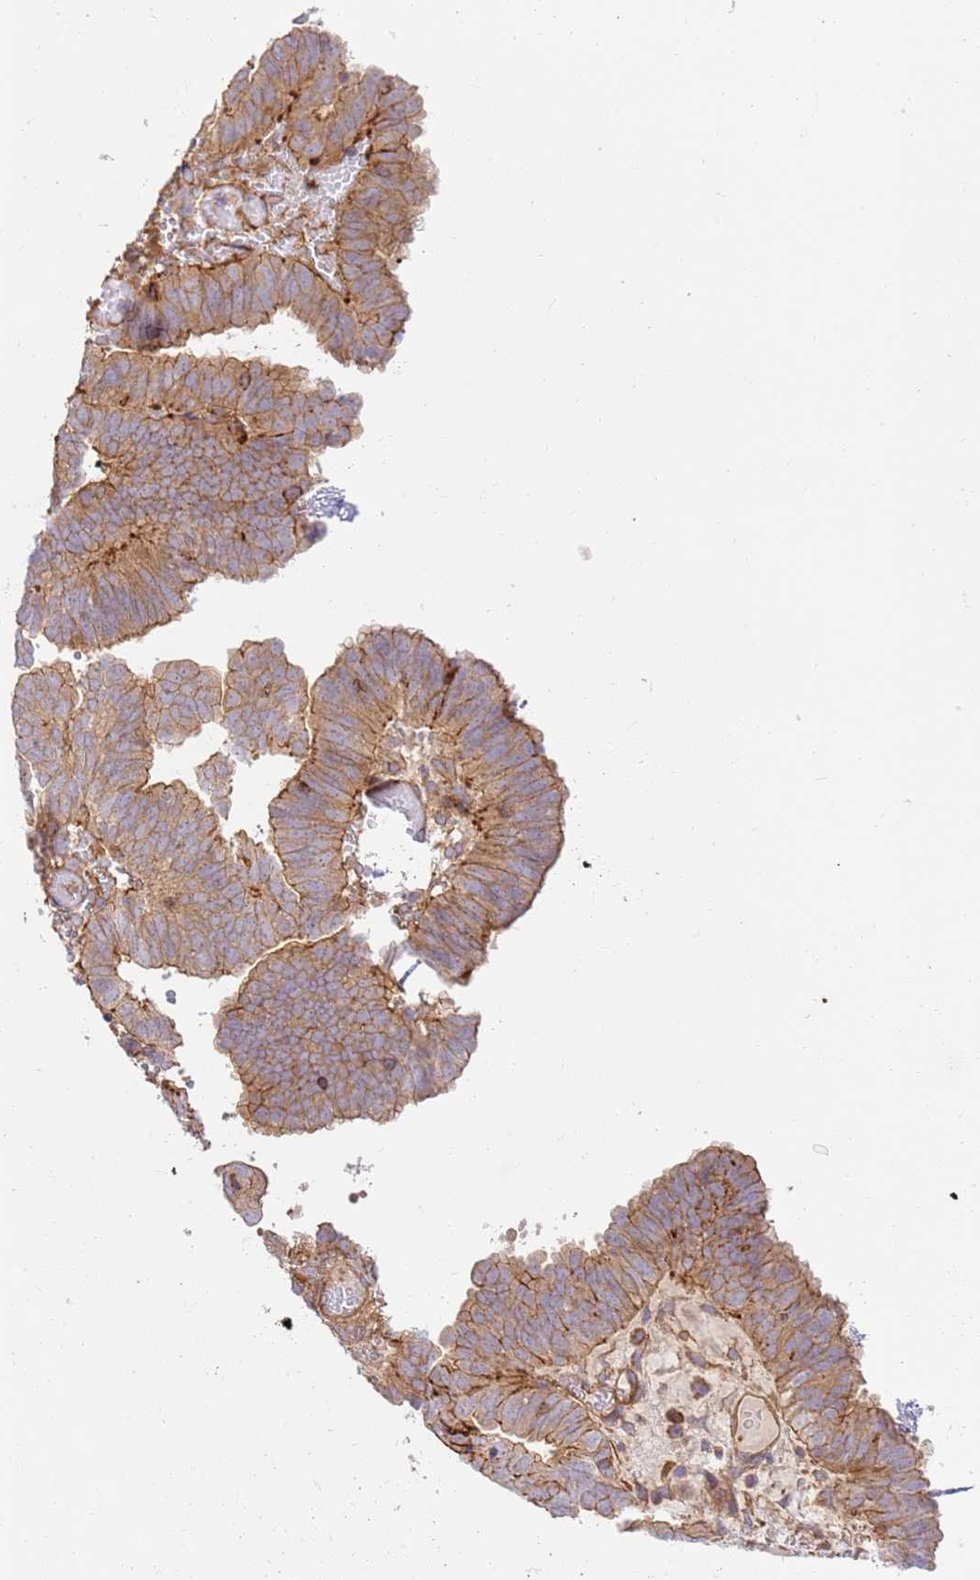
{"staining": {"intensity": "moderate", "quantity": ">75%", "location": "cytoplasmic/membranous"}, "tissue": "endometrial cancer", "cell_type": "Tumor cells", "image_type": "cancer", "snomed": [{"axis": "morphology", "description": "Adenocarcinoma, NOS"}, {"axis": "topography", "description": "Uterus"}], "caption": "About >75% of tumor cells in adenocarcinoma (endometrial) show moderate cytoplasmic/membranous protein expression as visualized by brown immunohistochemical staining.", "gene": "EFCAB8", "patient": {"sex": "female", "age": 77}}